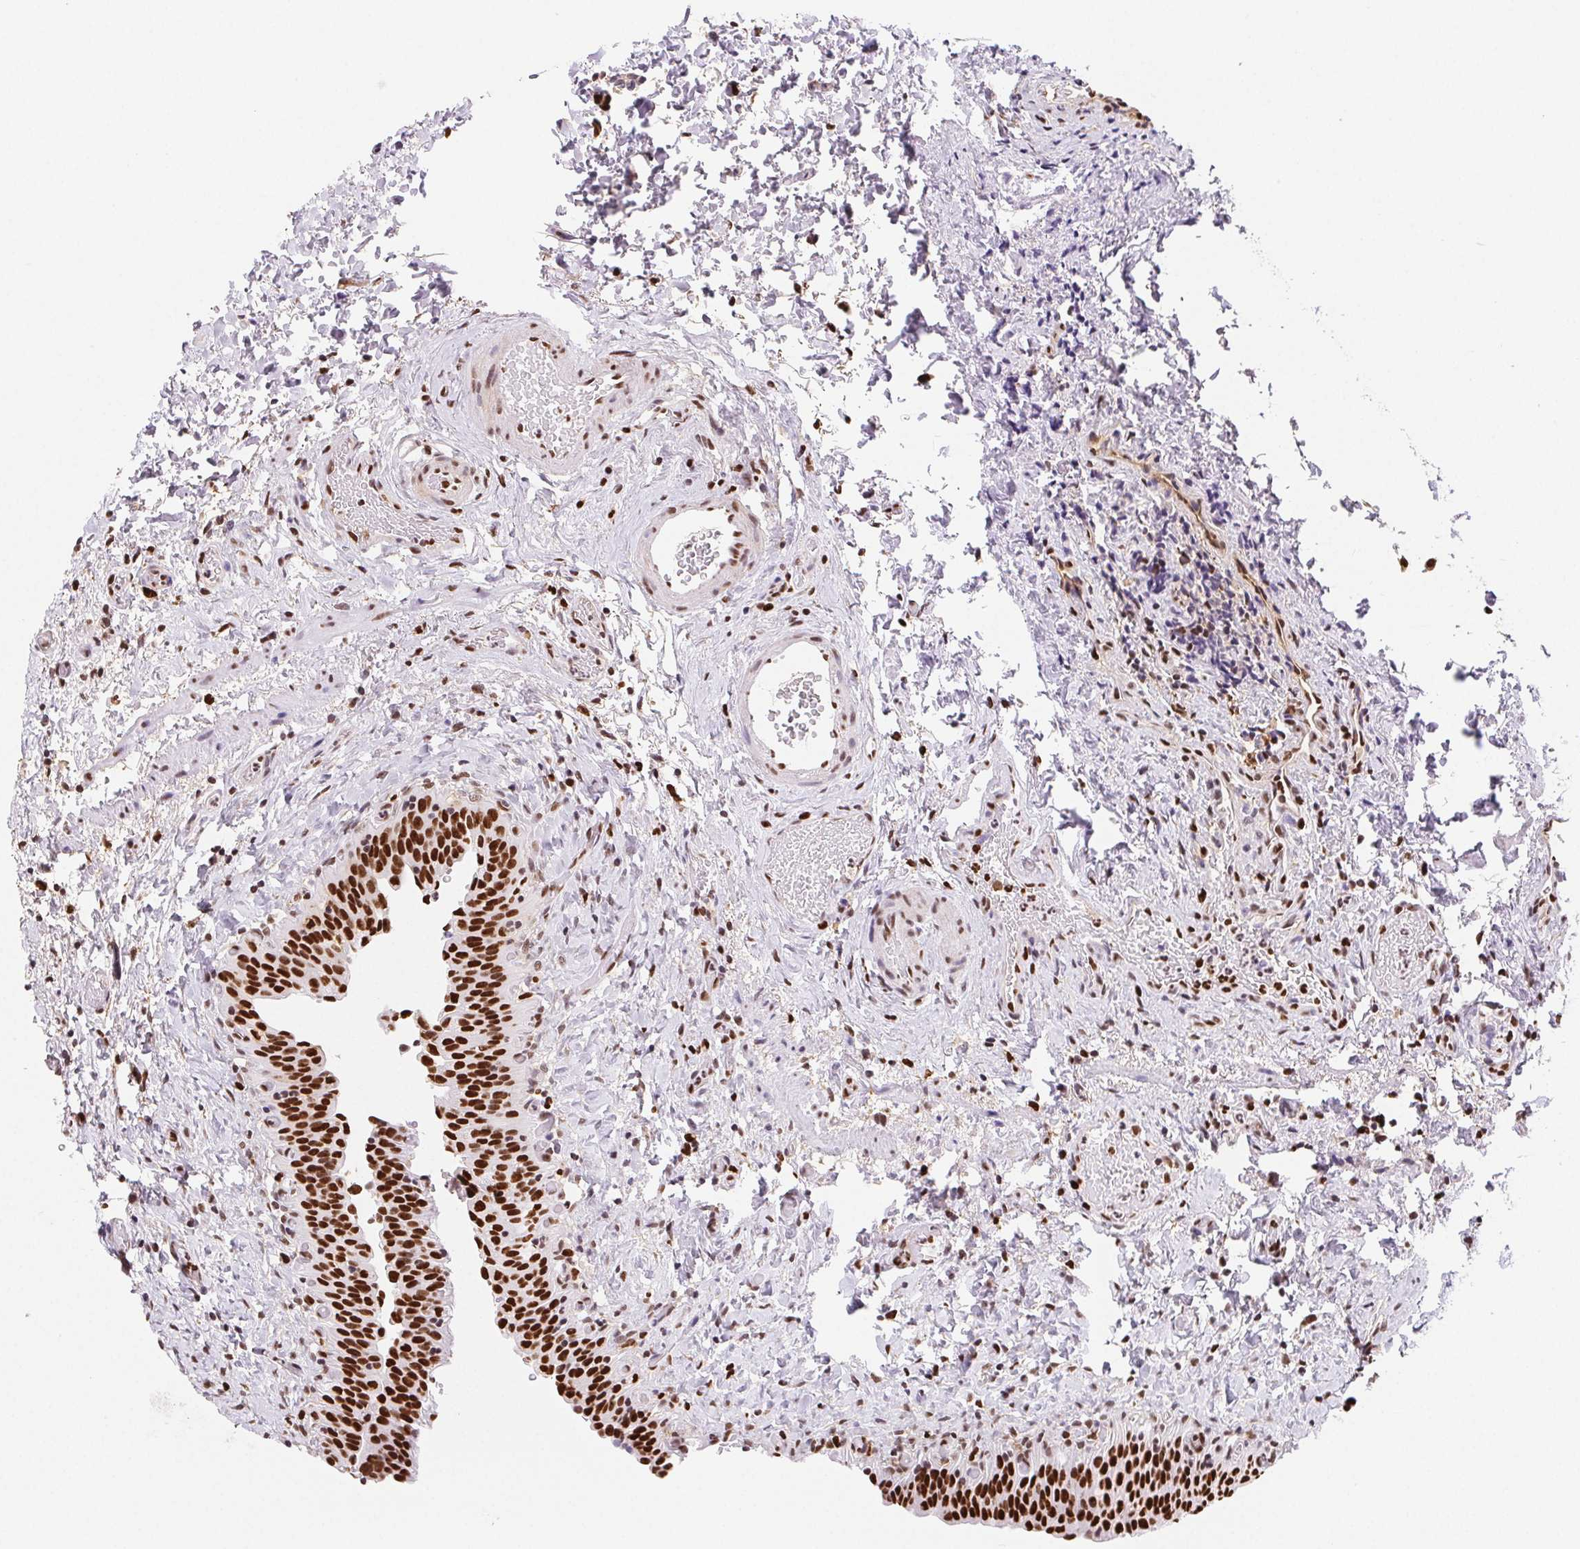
{"staining": {"intensity": "strong", "quantity": ">75%", "location": "nuclear"}, "tissue": "urinary bladder", "cell_type": "Urothelial cells", "image_type": "normal", "snomed": [{"axis": "morphology", "description": "Normal tissue, NOS"}, {"axis": "topography", "description": "Urinary bladder"}], "caption": "This micrograph reveals IHC staining of unremarkable urinary bladder, with high strong nuclear expression in approximately >75% of urothelial cells.", "gene": "SETSIP", "patient": {"sex": "male", "age": 56}}